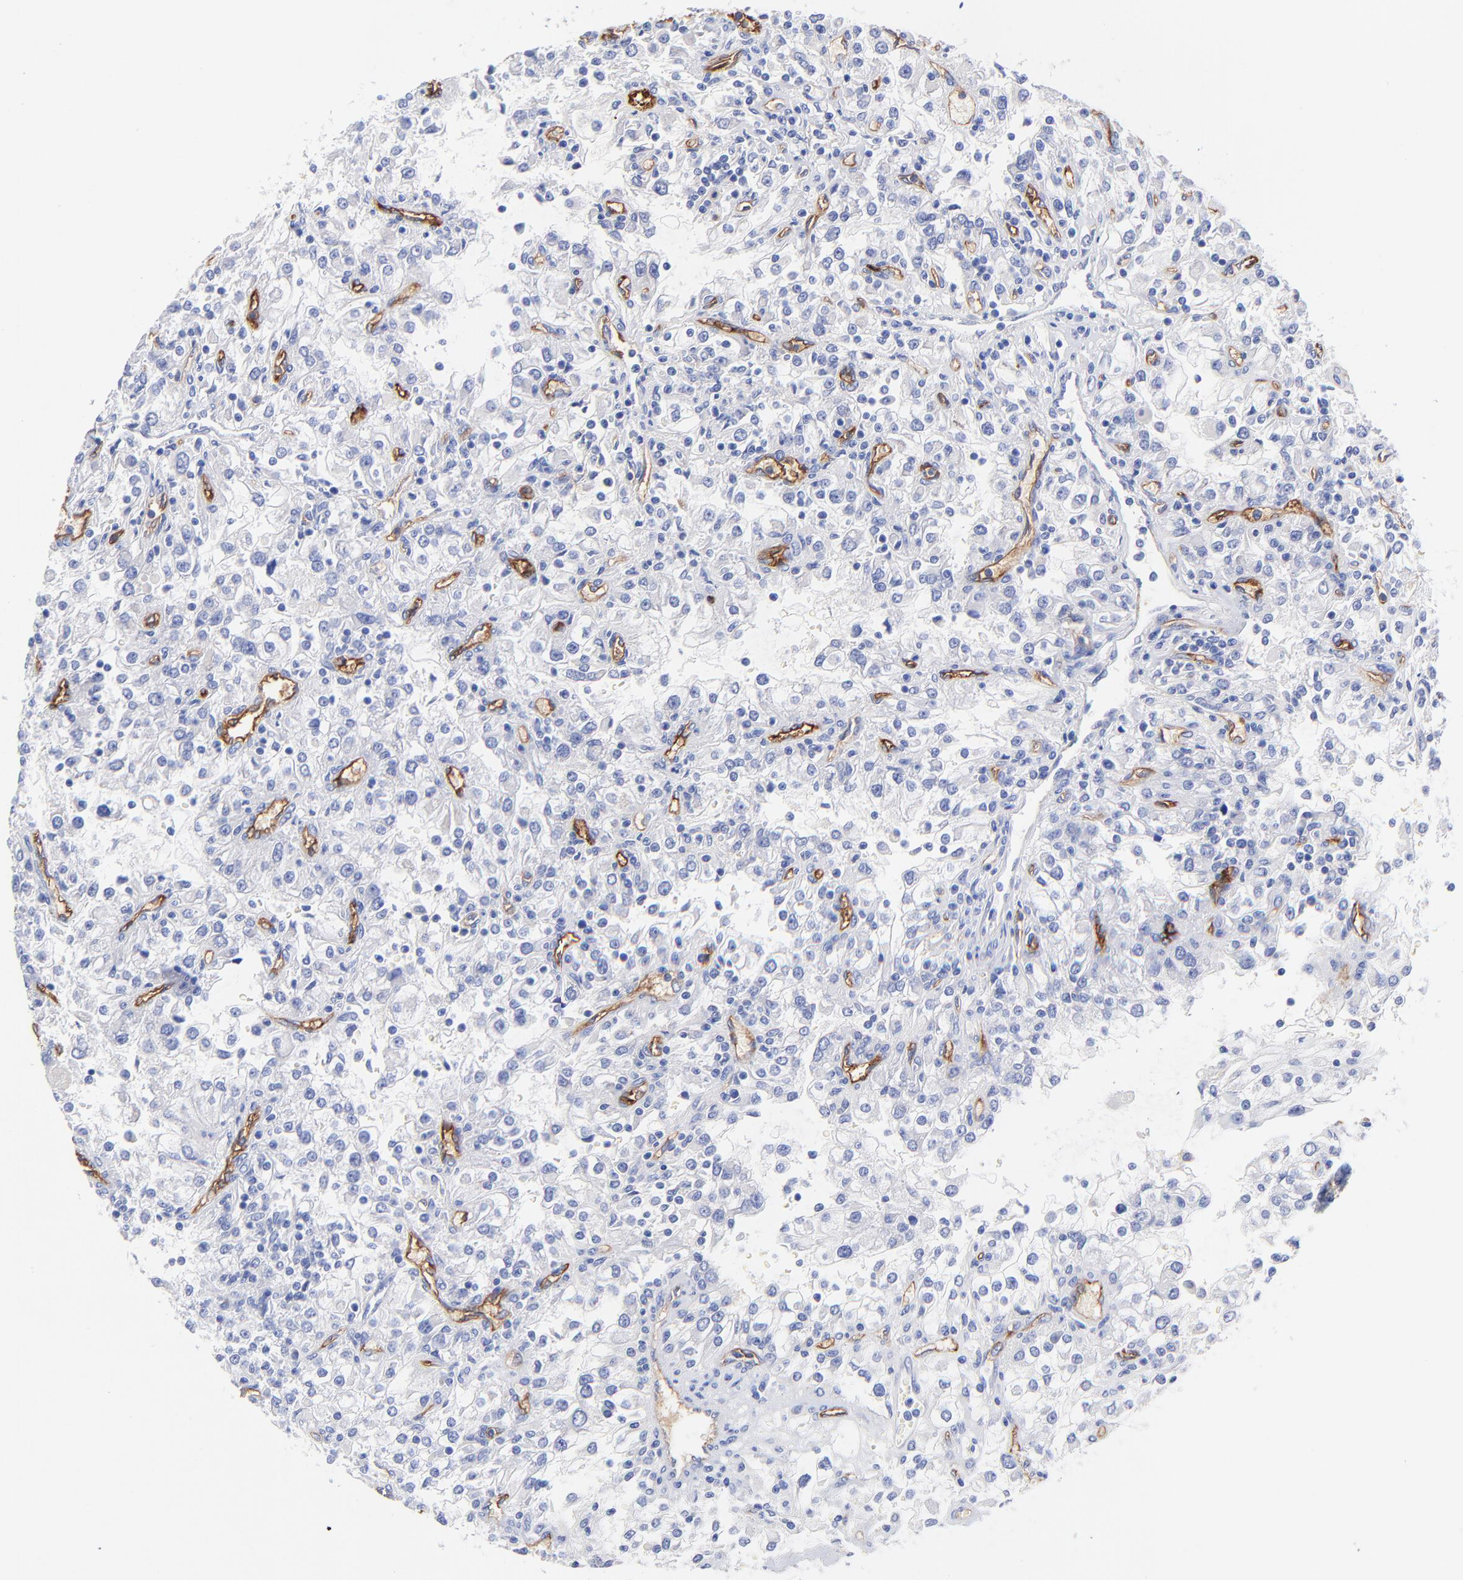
{"staining": {"intensity": "negative", "quantity": "none", "location": "none"}, "tissue": "renal cancer", "cell_type": "Tumor cells", "image_type": "cancer", "snomed": [{"axis": "morphology", "description": "Adenocarcinoma, NOS"}, {"axis": "topography", "description": "Kidney"}], "caption": "Immunohistochemistry (IHC) of renal cancer (adenocarcinoma) exhibits no staining in tumor cells.", "gene": "SLC44A2", "patient": {"sex": "female", "age": 52}}